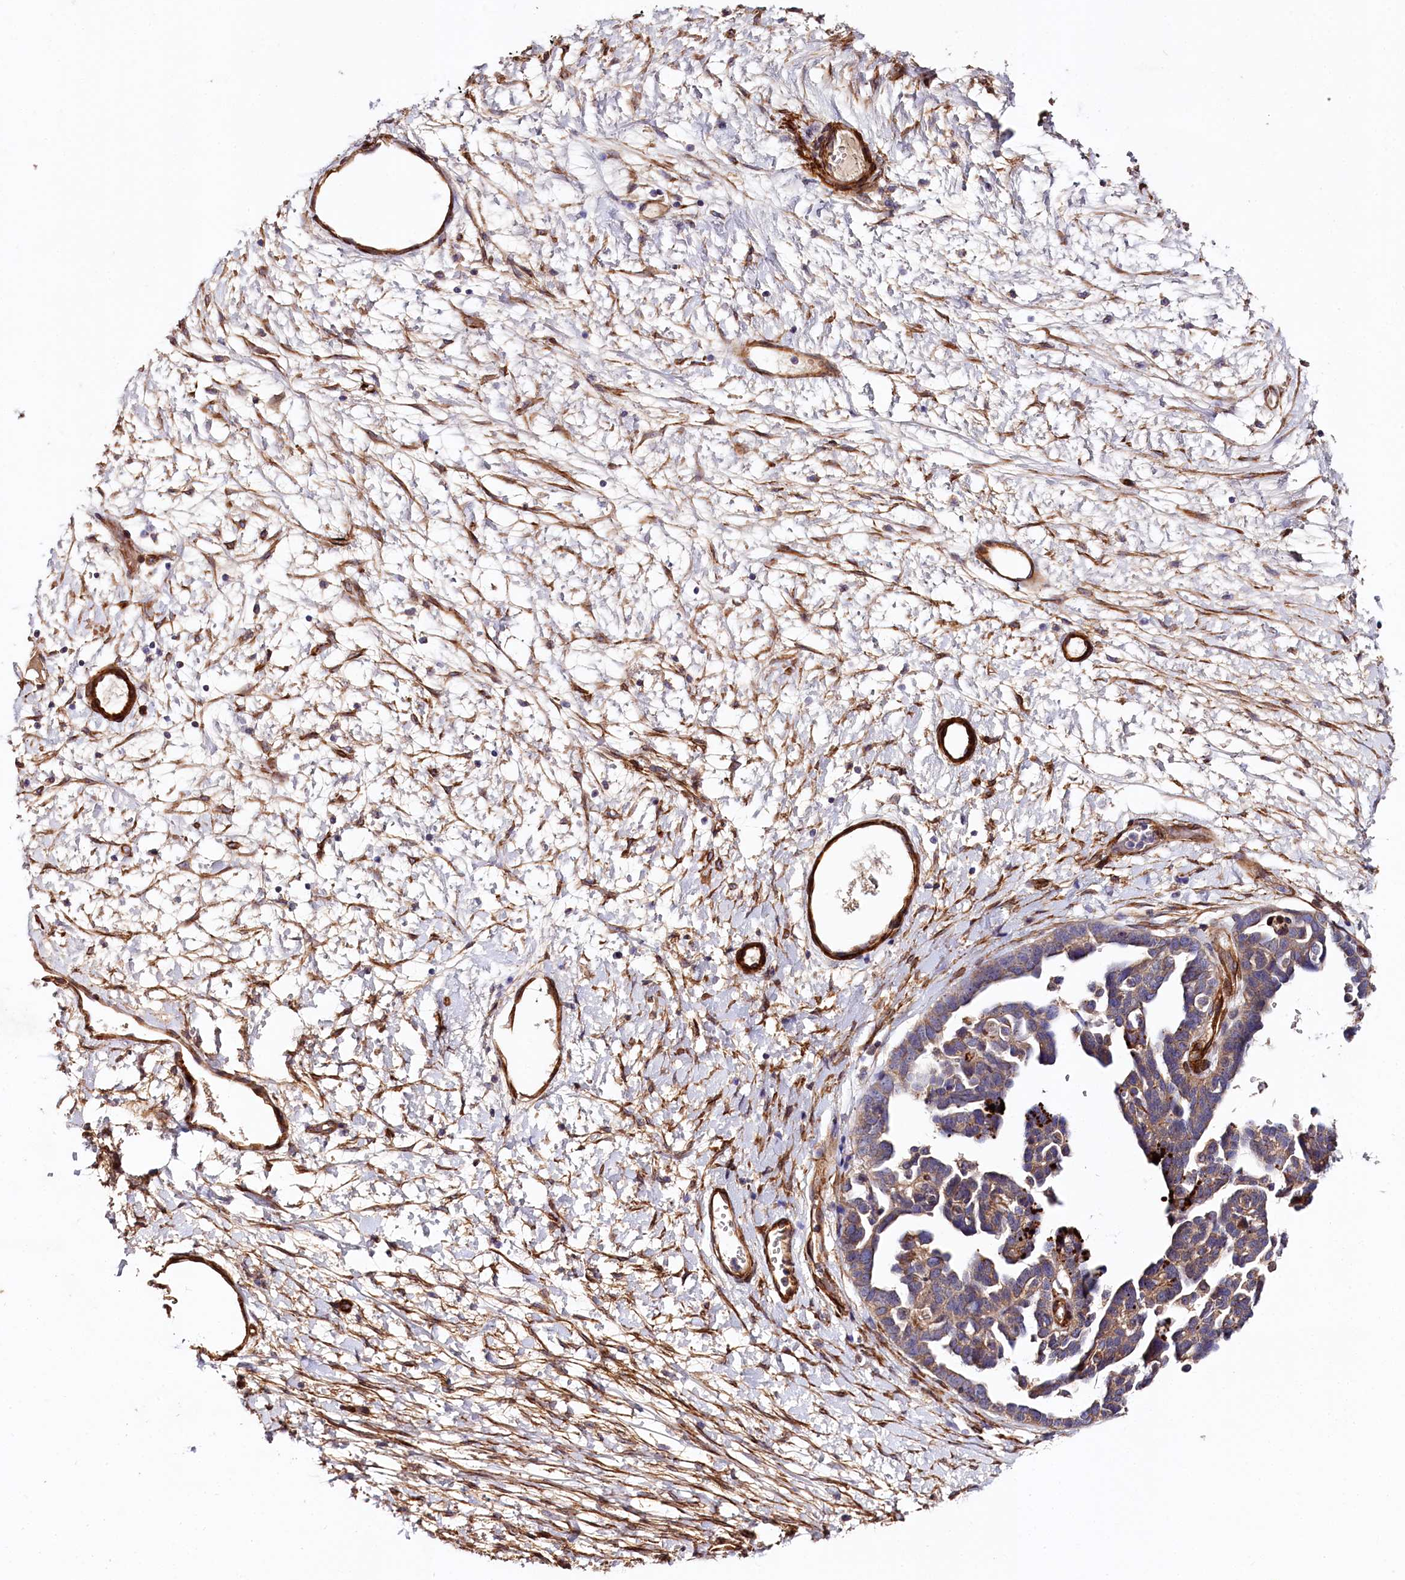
{"staining": {"intensity": "weak", "quantity": "25%-75%", "location": "cytoplasmic/membranous"}, "tissue": "ovarian cancer", "cell_type": "Tumor cells", "image_type": "cancer", "snomed": [{"axis": "morphology", "description": "Cystadenocarcinoma, serous, NOS"}, {"axis": "topography", "description": "Ovary"}], "caption": "Immunohistochemical staining of ovarian cancer exhibits low levels of weak cytoplasmic/membranous protein staining in approximately 25%-75% of tumor cells.", "gene": "SPATS2", "patient": {"sex": "female", "age": 54}}